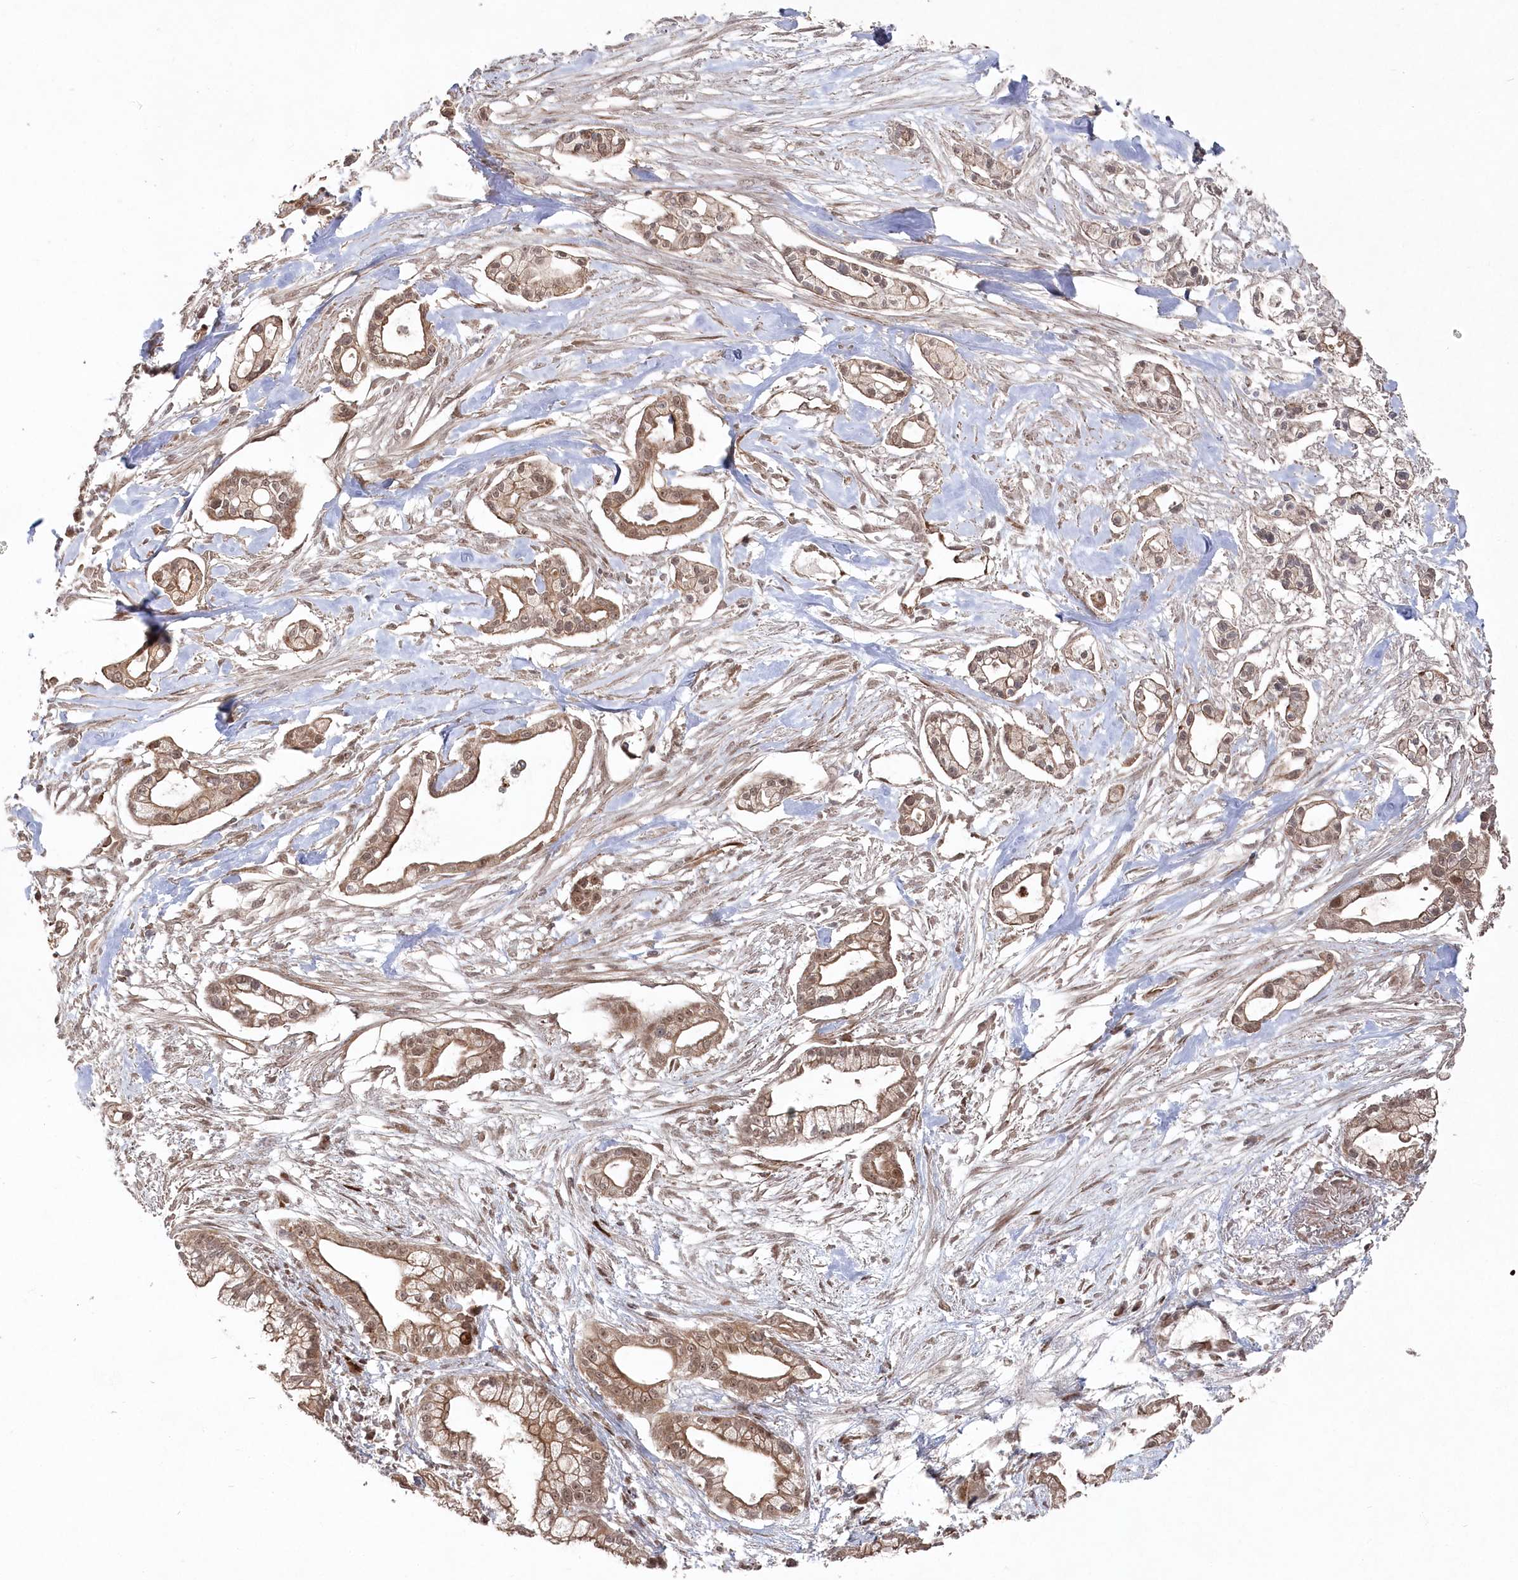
{"staining": {"intensity": "moderate", "quantity": ">75%", "location": "cytoplasmic/membranous,nuclear"}, "tissue": "pancreatic cancer", "cell_type": "Tumor cells", "image_type": "cancer", "snomed": [{"axis": "morphology", "description": "Adenocarcinoma, NOS"}, {"axis": "topography", "description": "Pancreas"}], "caption": "Protein expression analysis of human pancreatic adenocarcinoma reveals moderate cytoplasmic/membranous and nuclear expression in approximately >75% of tumor cells. (Stains: DAB (3,3'-diaminobenzidine) in brown, nuclei in blue, Microscopy: brightfield microscopy at high magnification).", "gene": "POLR3A", "patient": {"sex": "male", "age": 68}}